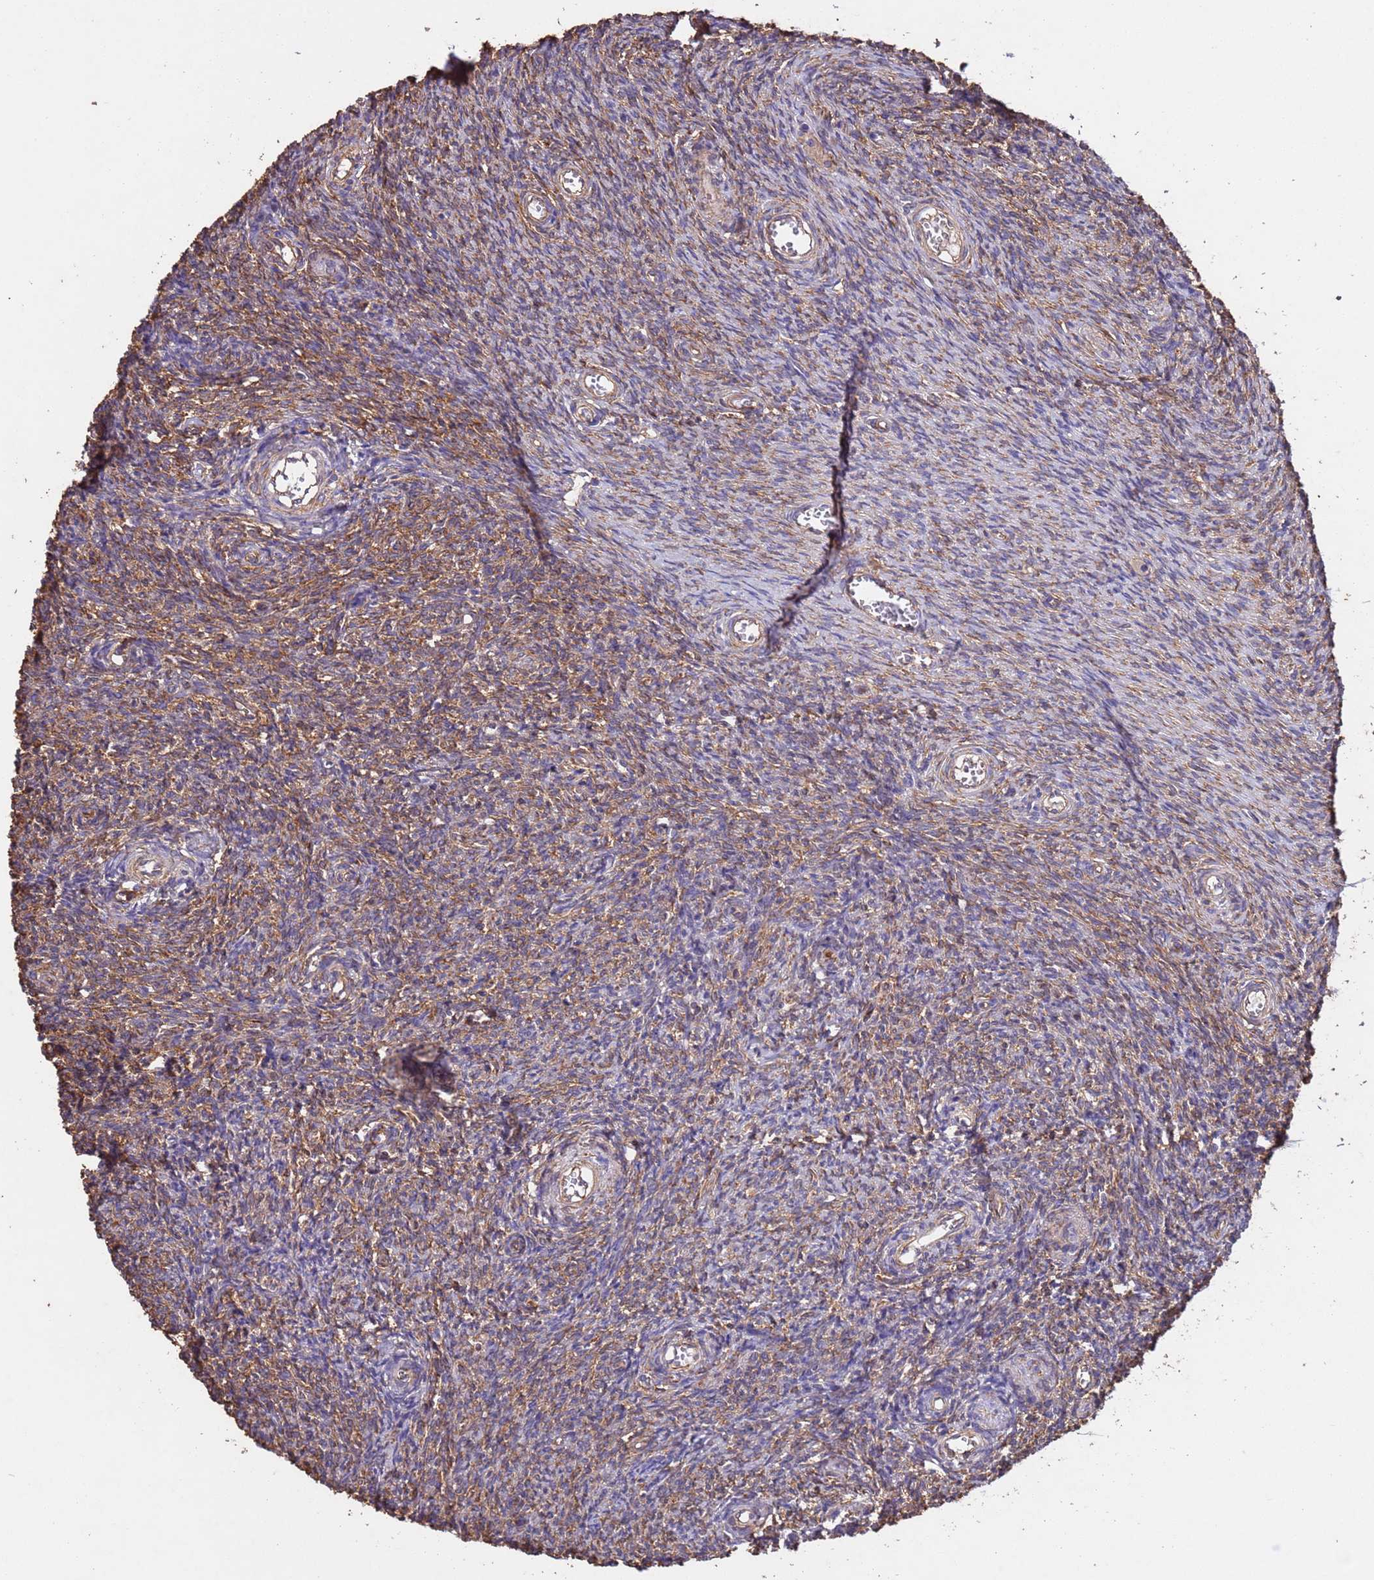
{"staining": {"intensity": "moderate", "quantity": ">75%", "location": "cytoplasmic/membranous"}, "tissue": "ovary", "cell_type": "Ovarian stroma cells", "image_type": "normal", "snomed": [{"axis": "morphology", "description": "Normal tissue, NOS"}, {"axis": "topography", "description": "Ovary"}], "caption": "Ovary was stained to show a protein in brown. There is medium levels of moderate cytoplasmic/membranous staining in approximately >75% of ovarian stroma cells. The protein of interest is stained brown, and the nuclei are stained in blue (DAB IHC with brightfield microscopy, high magnification).", "gene": "MTX3", "patient": {"sex": "female", "age": 44}}